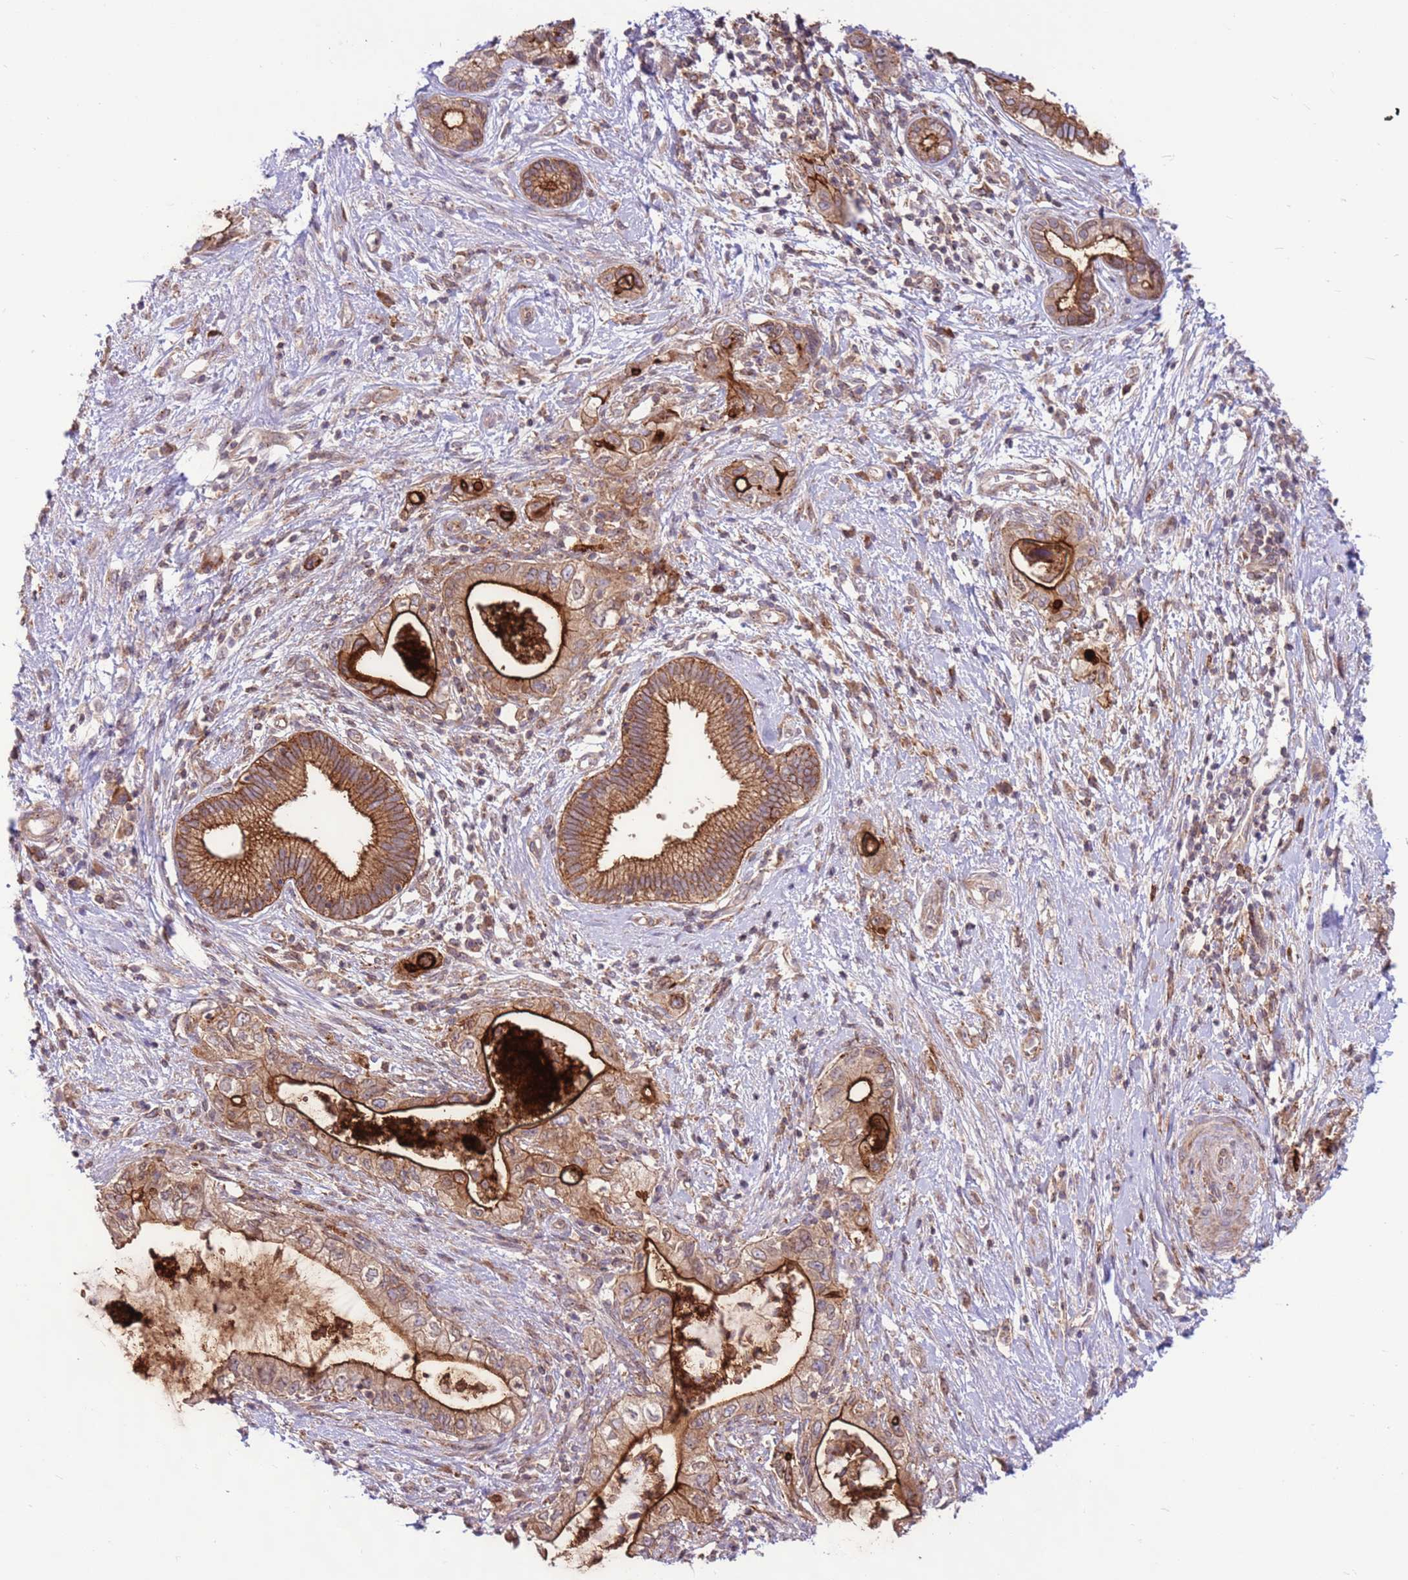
{"staining": {"intensity": "strong", "quantity": ">75%", "location": "cytoplasmic/membranous"}, "tissue": "pancreatic cancer", "cell_type": "Tumor cells", "image_type": "cancer", "snomed": [{"axis": "morphology", "description": "Adenocarcinoma, NOS"}, {"axis": "topography", "description": "Pancreas"}], "caption": "Immunohistochemistry staining of pancreatic adenocarcinoma, which shows high levels of strong cytoplasmic/membranous positivity in approximately >75% of tumor cells indicating strong cytoplasmic/membranous protein staining. The staining was performed using DAB (3,3'-diaminobenzidine) (brown) for protein detection and nuclei were counterstained in hematoxylin (blue).", "gene": "DDX19B", "patient": {"sex": "female", "age": 73}}